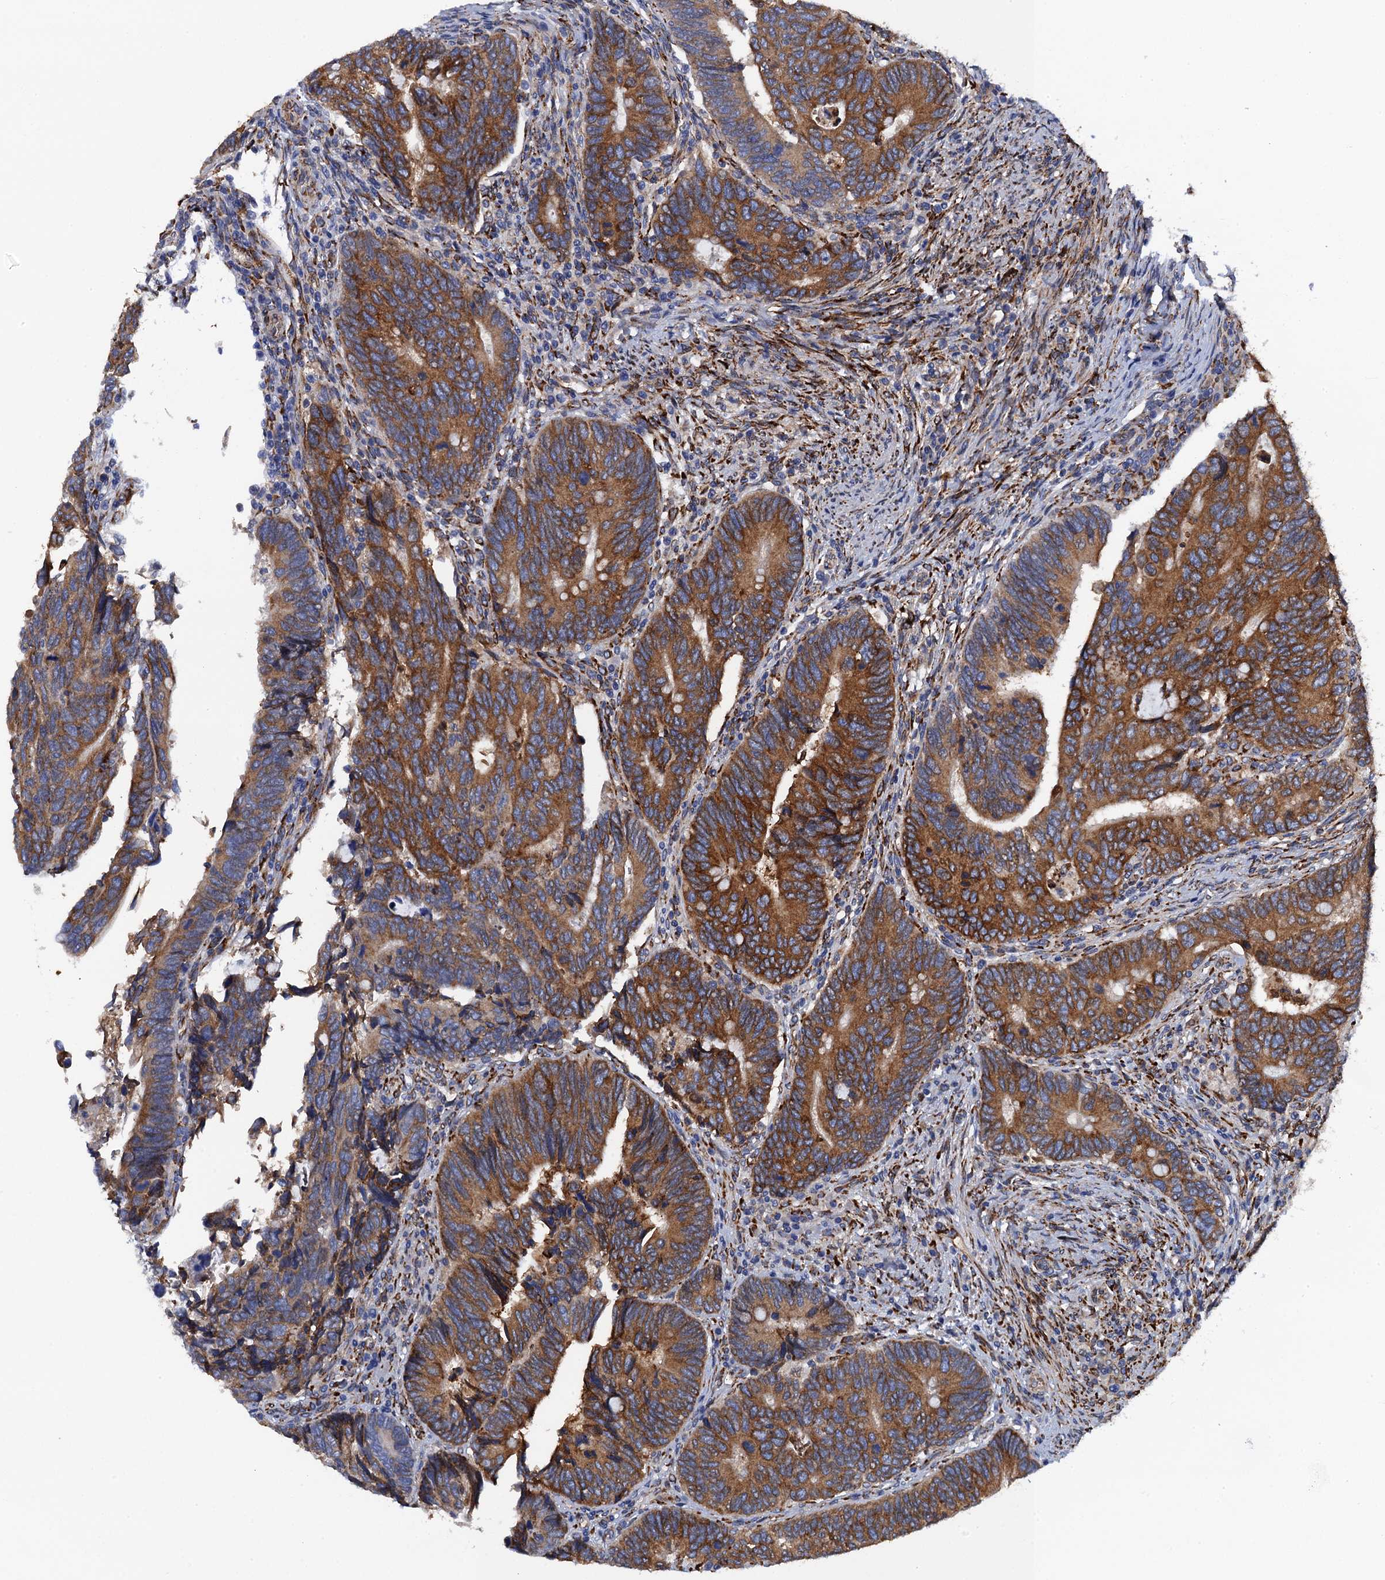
{"staining": {"intensity": "strong", "quantity": ">75%", "location": "cytoplasmic/membranous"}, "tissue": "colorectal cancer", "cell_type": "Tumor cells", "image_type": "cancer", "snomed": [{"axis": "morphology", "description": "Adenocarcinoma, NOS"}, {"axis": "topography", "description": "Colon"}], "caption": "Strong cytoplasmic/membranous protein positivity is seen in approximately >75% of tumor cells in adenocarcinoma (colorectal).", "gene": "POGLUT3", "patient": {"sex": "male", "age": 87}}